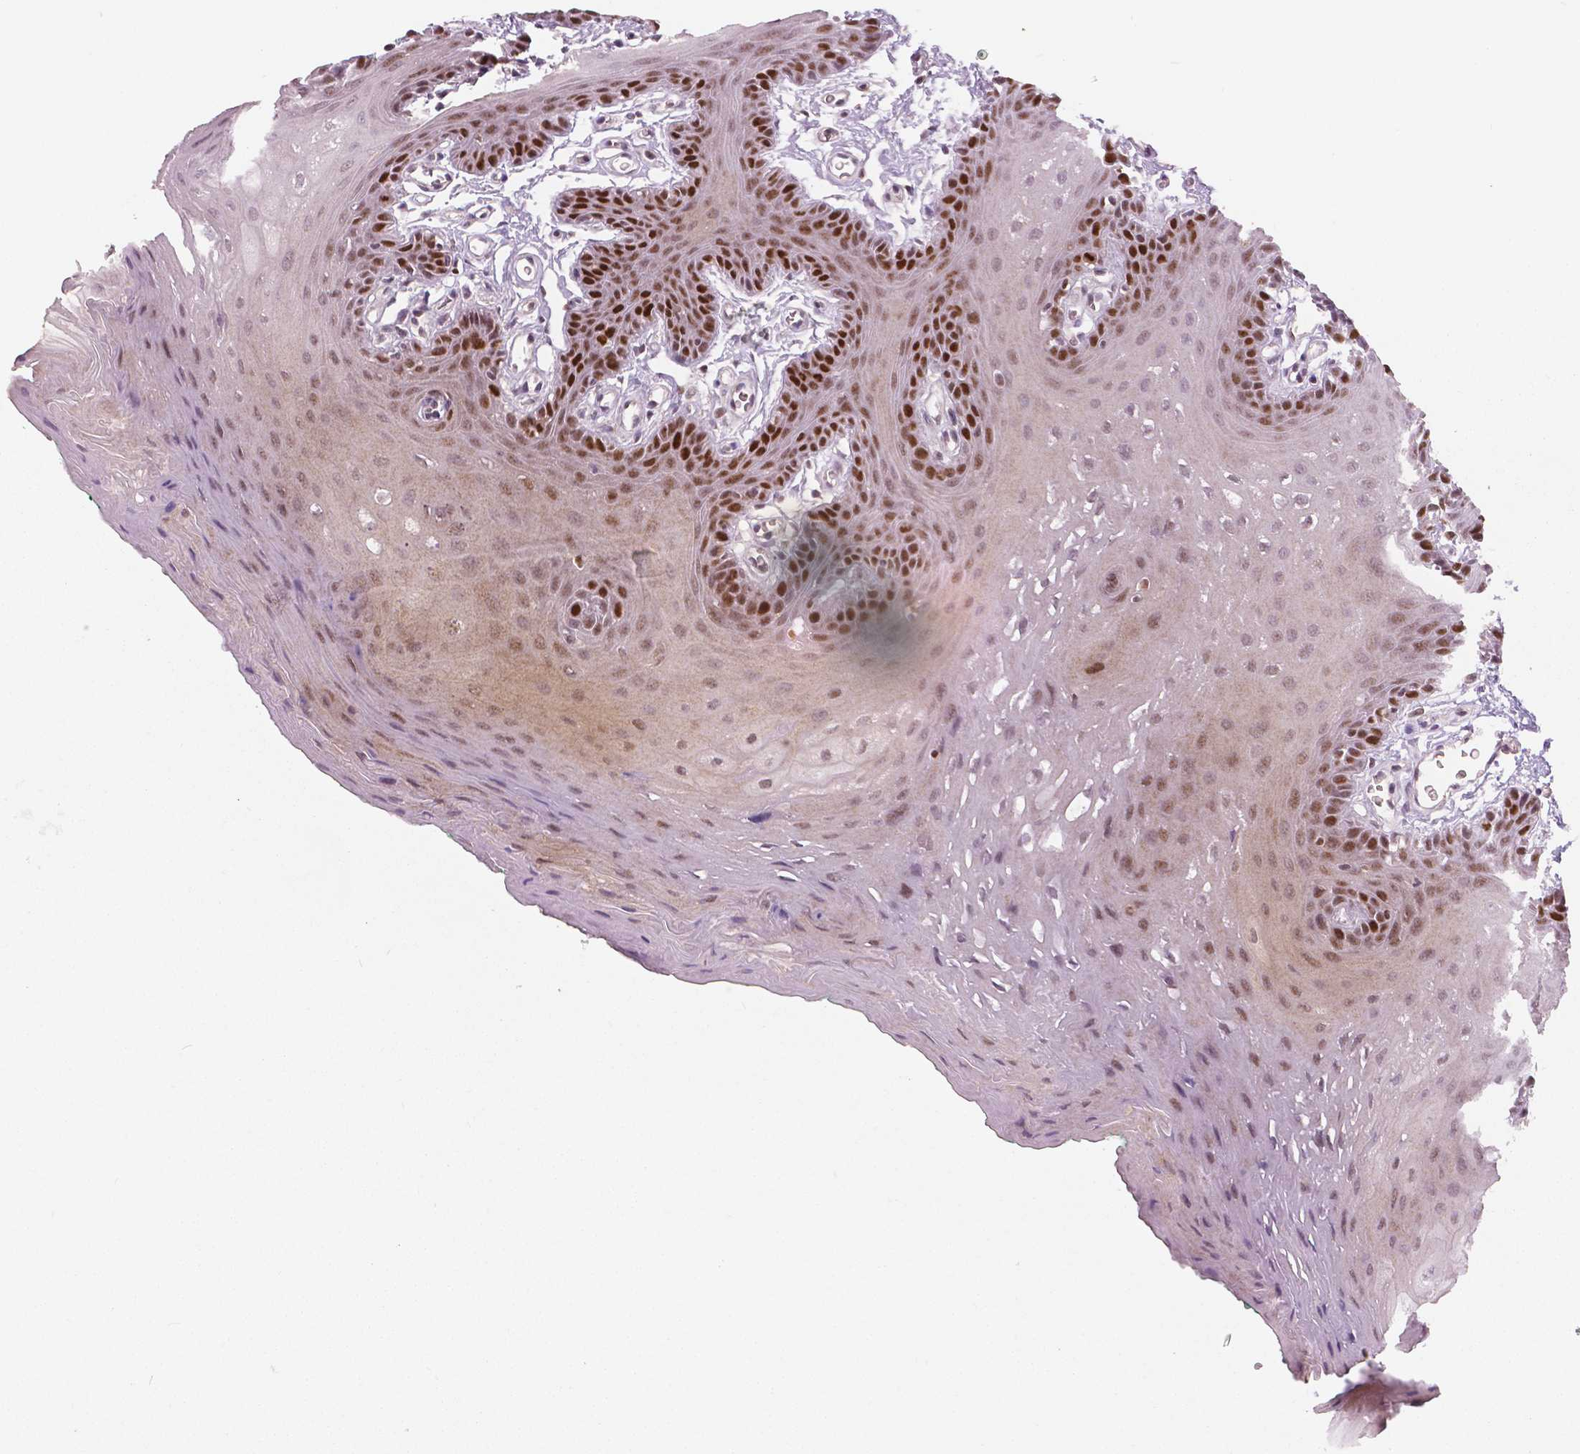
{"staining": {"intensity": "moderate", "quantity": "25%-75%", "location": "nuclear"}, "tissue": "oral mucosa", "cell_type": "Squamous epithelial cells", "image_type": "normal", "snomed": [{"axis": "morphology", "description": "Normal tissue, NOS"}, {"axis": "morphology", "description": "Squamous cell carcinoma, NOS"}, {"axis": "topography", "description": "Oral tissue"}, {"axis": "topography", "description": "Head-Neck"}], "caption": "Immunohistochemistry (IHC) micrograph of benign oral mucosa: human oral mucosa stained using IHC demonstrates medium levels of moderate protein expression localized specifically in the nuclear of squamous epithelial cells, appearing as a nuclear brown color.", "gene": "NSD2", "patient": {"sex": "female", "age": 50}}